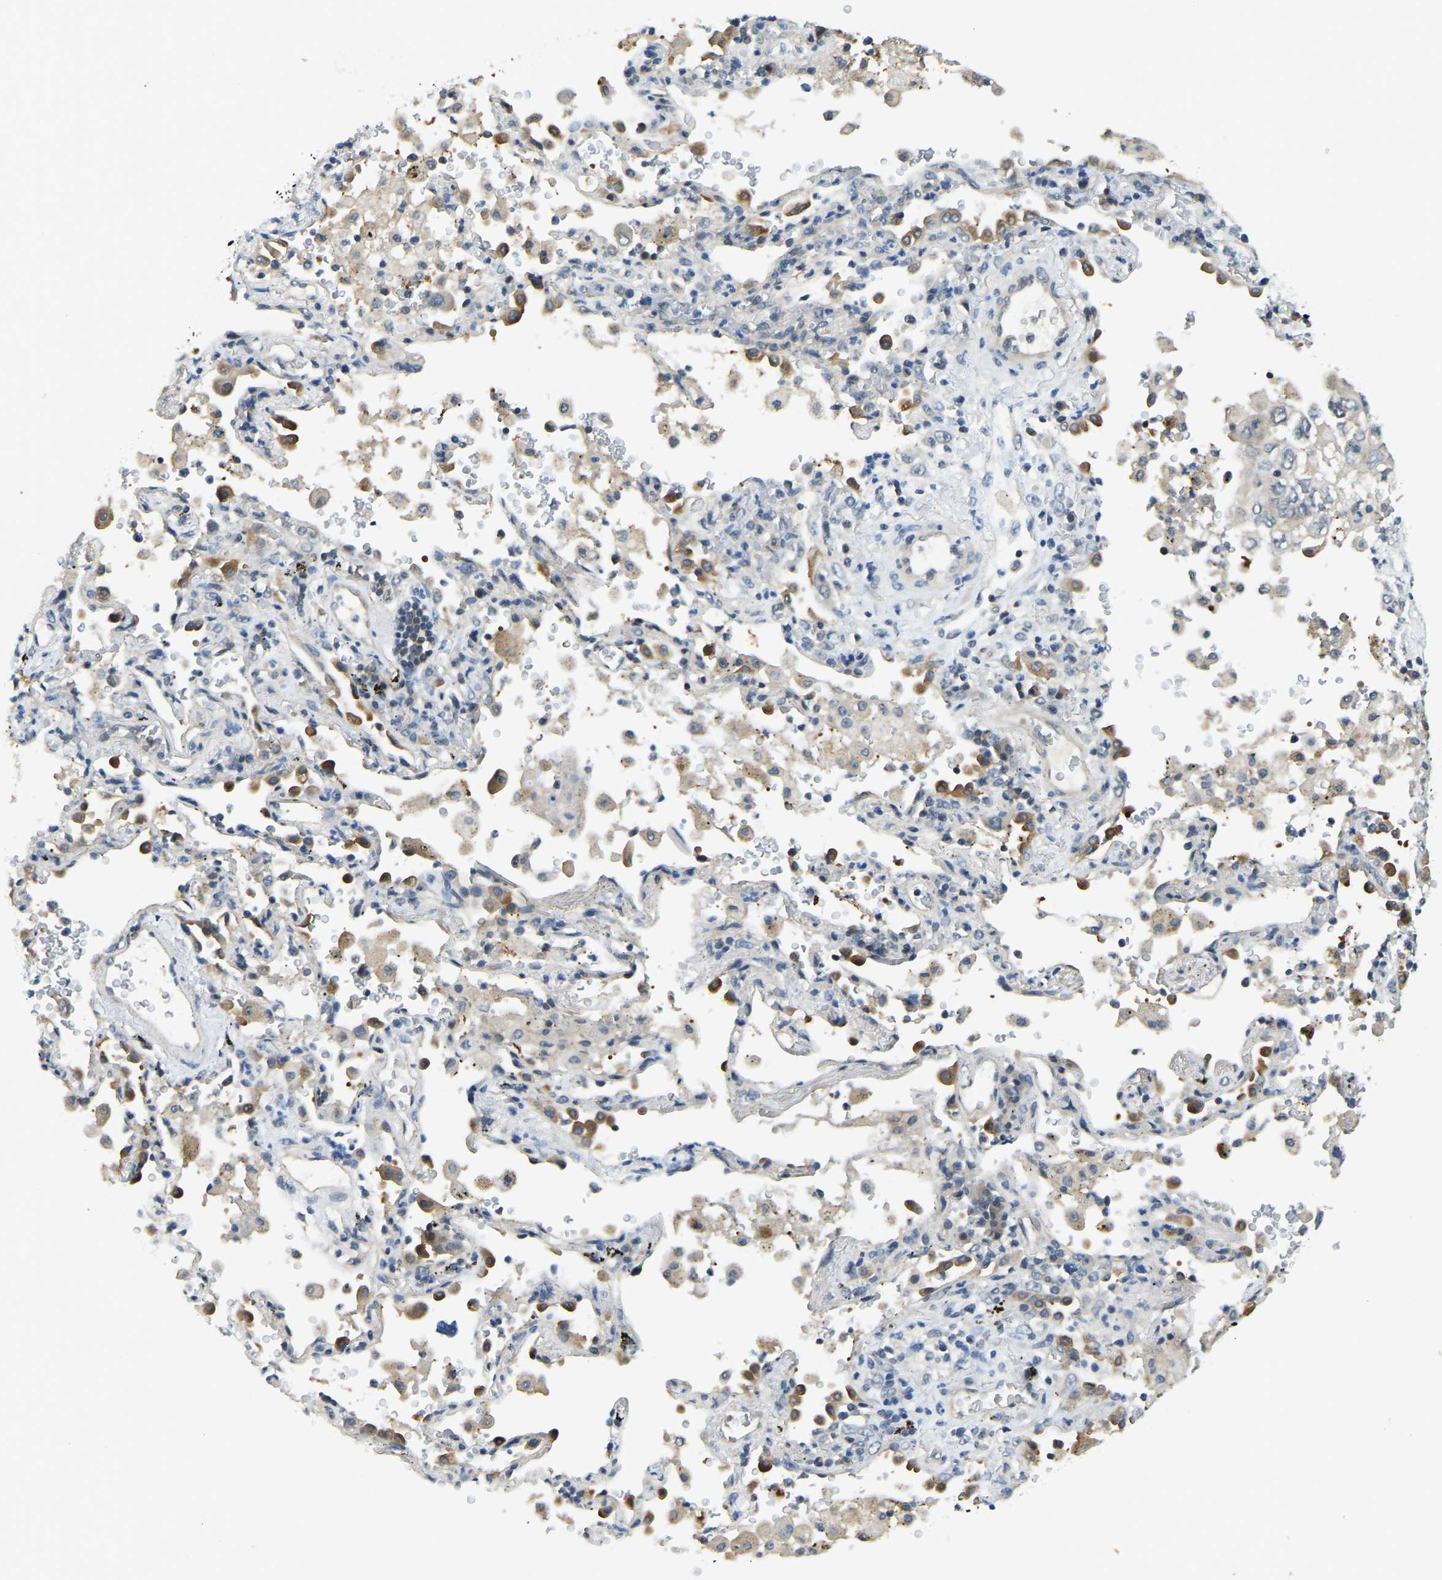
{"staining": {"intensity": "negative", "quantity": "none", "location": "none"}, "tissue": "lung cancer", "cell_type": "Tumor cells", "image_type": "cancer", "snomed": [{"axis": "morphology", "description": "Adenocarcinoma, NOS"}, {"axis": "topography", "description": "Lung"}], "caption": "Immunohistochemistry (IHC) micrograph of neoplastic tissue: lung cancer stained with DAB (3,3'-diaminobenzidine) shows no significant protein expression in tumor cells.", "gene": "AHNAK", "patient": {"sex": "male", "age": 64}}